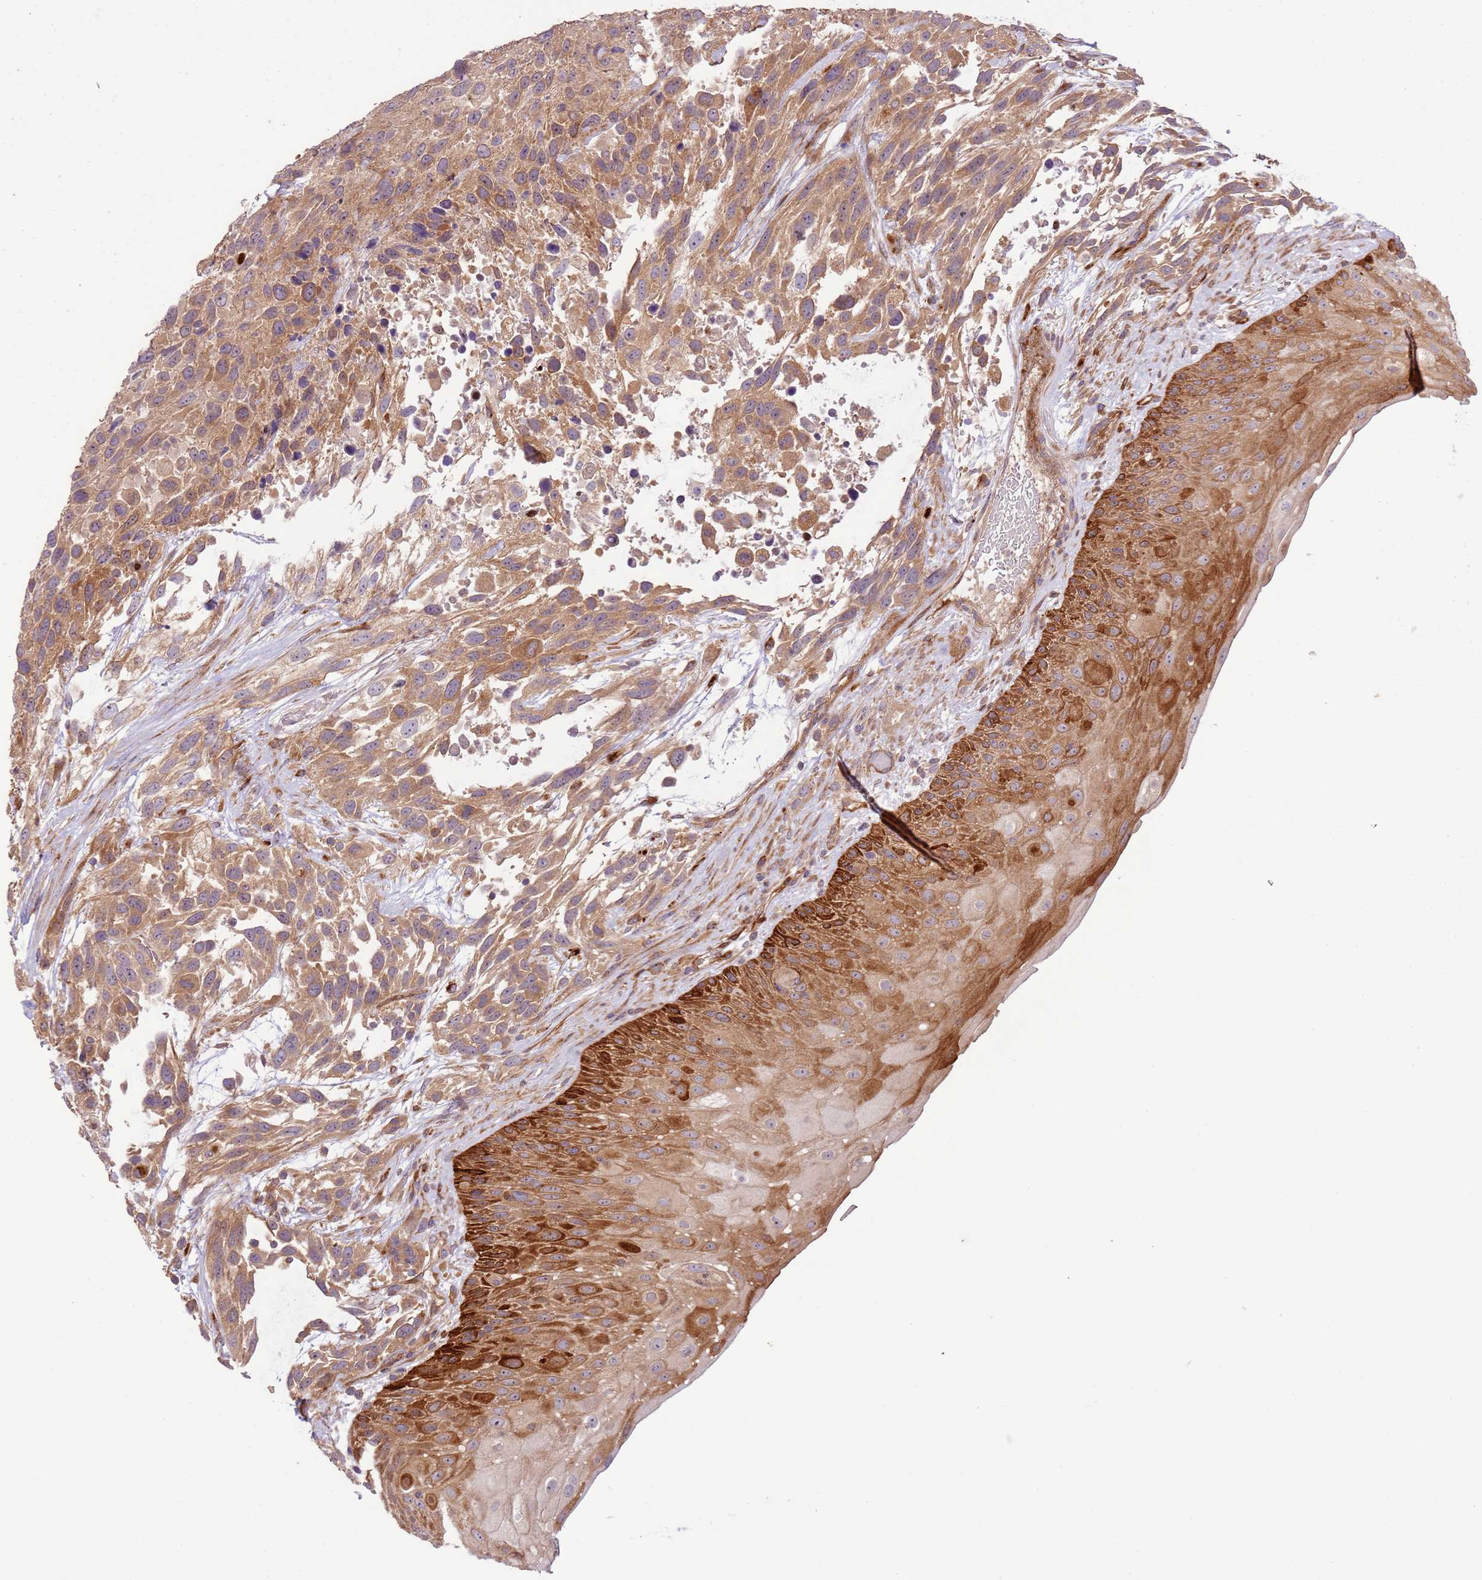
{"staining": {"intensity": "moderate", "quantity": ">75%", "location": "cytoplasmic/membranous"}, "tissue": "urothelial cancer", "cell_type": "Tumor cells", "image_type": "cancer", "snomed": [{"axis": "morphology", "description": "Urothelial carcinoma, High grade"}, {"axis": "topography", "description": "Urinary bladder"}], "caption": "A brown stain labels moderate cytoplasmic/membranous staining of a protein in human high-grade urothelial carcinoma tumor cells.", "gene": "ZNF624", "patient": {"sex": "female", "age": 70}}